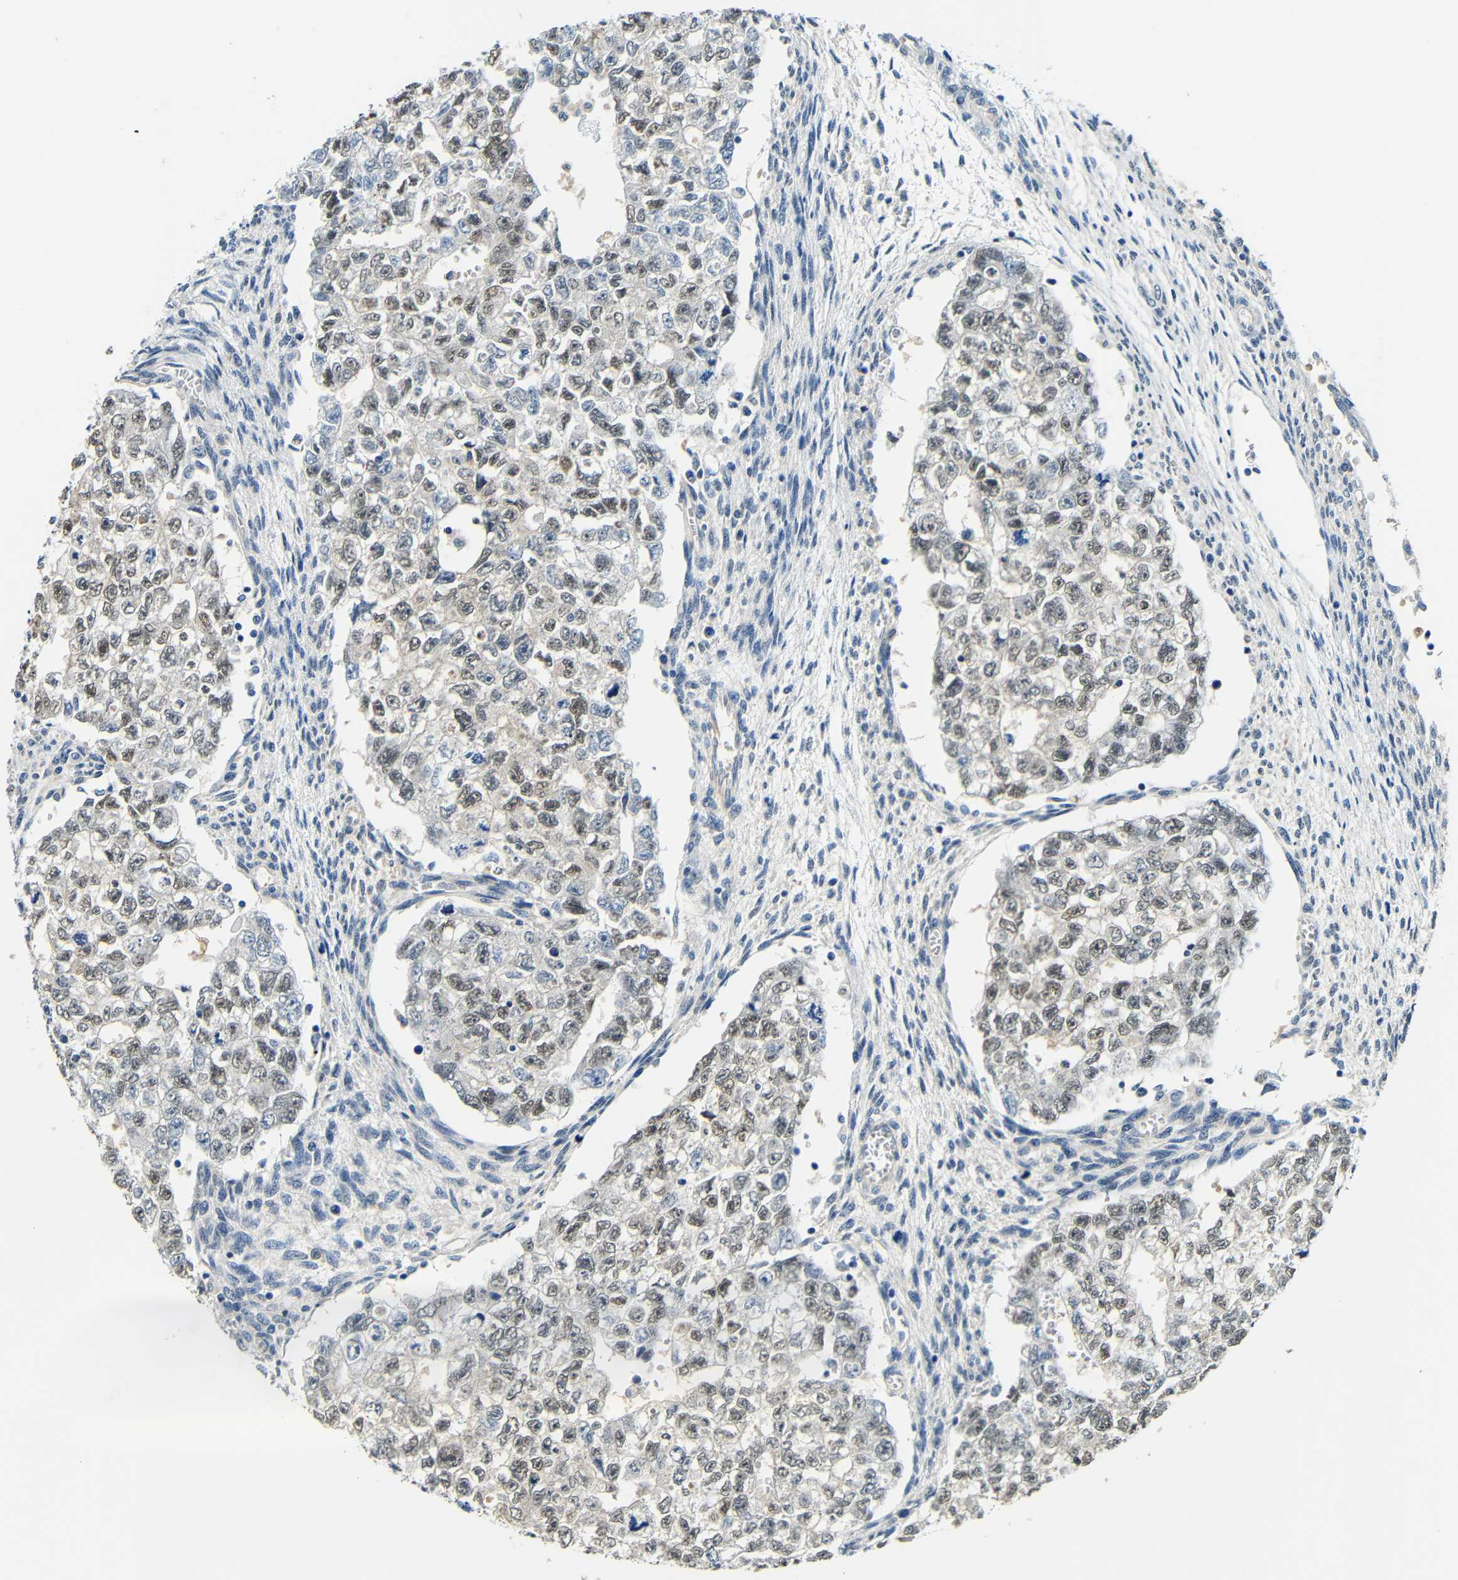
{"staining": {"intensity": "weak", "quantity": "25%-75%", "location": "nuclear"}, "tissue": "testis cancer", "cell_type": "Tumor cells", "image_type": "cancer", "snomed": [{"axis": "morphology", "description": "Seminoma, NOS"}, {"axis": "morphology", "description": "Carcinoma, Embryonal, NOS"}, {"axis": "topography", "description": "Testis"}], "caption": "Immunohistochemical staining of testis cancer shows low levels of weak nuclear protein staining in approximately 25%-75% of tumor cells.", "gene": "ADAP1", "patient": {"sex": "male", "age": 38}}